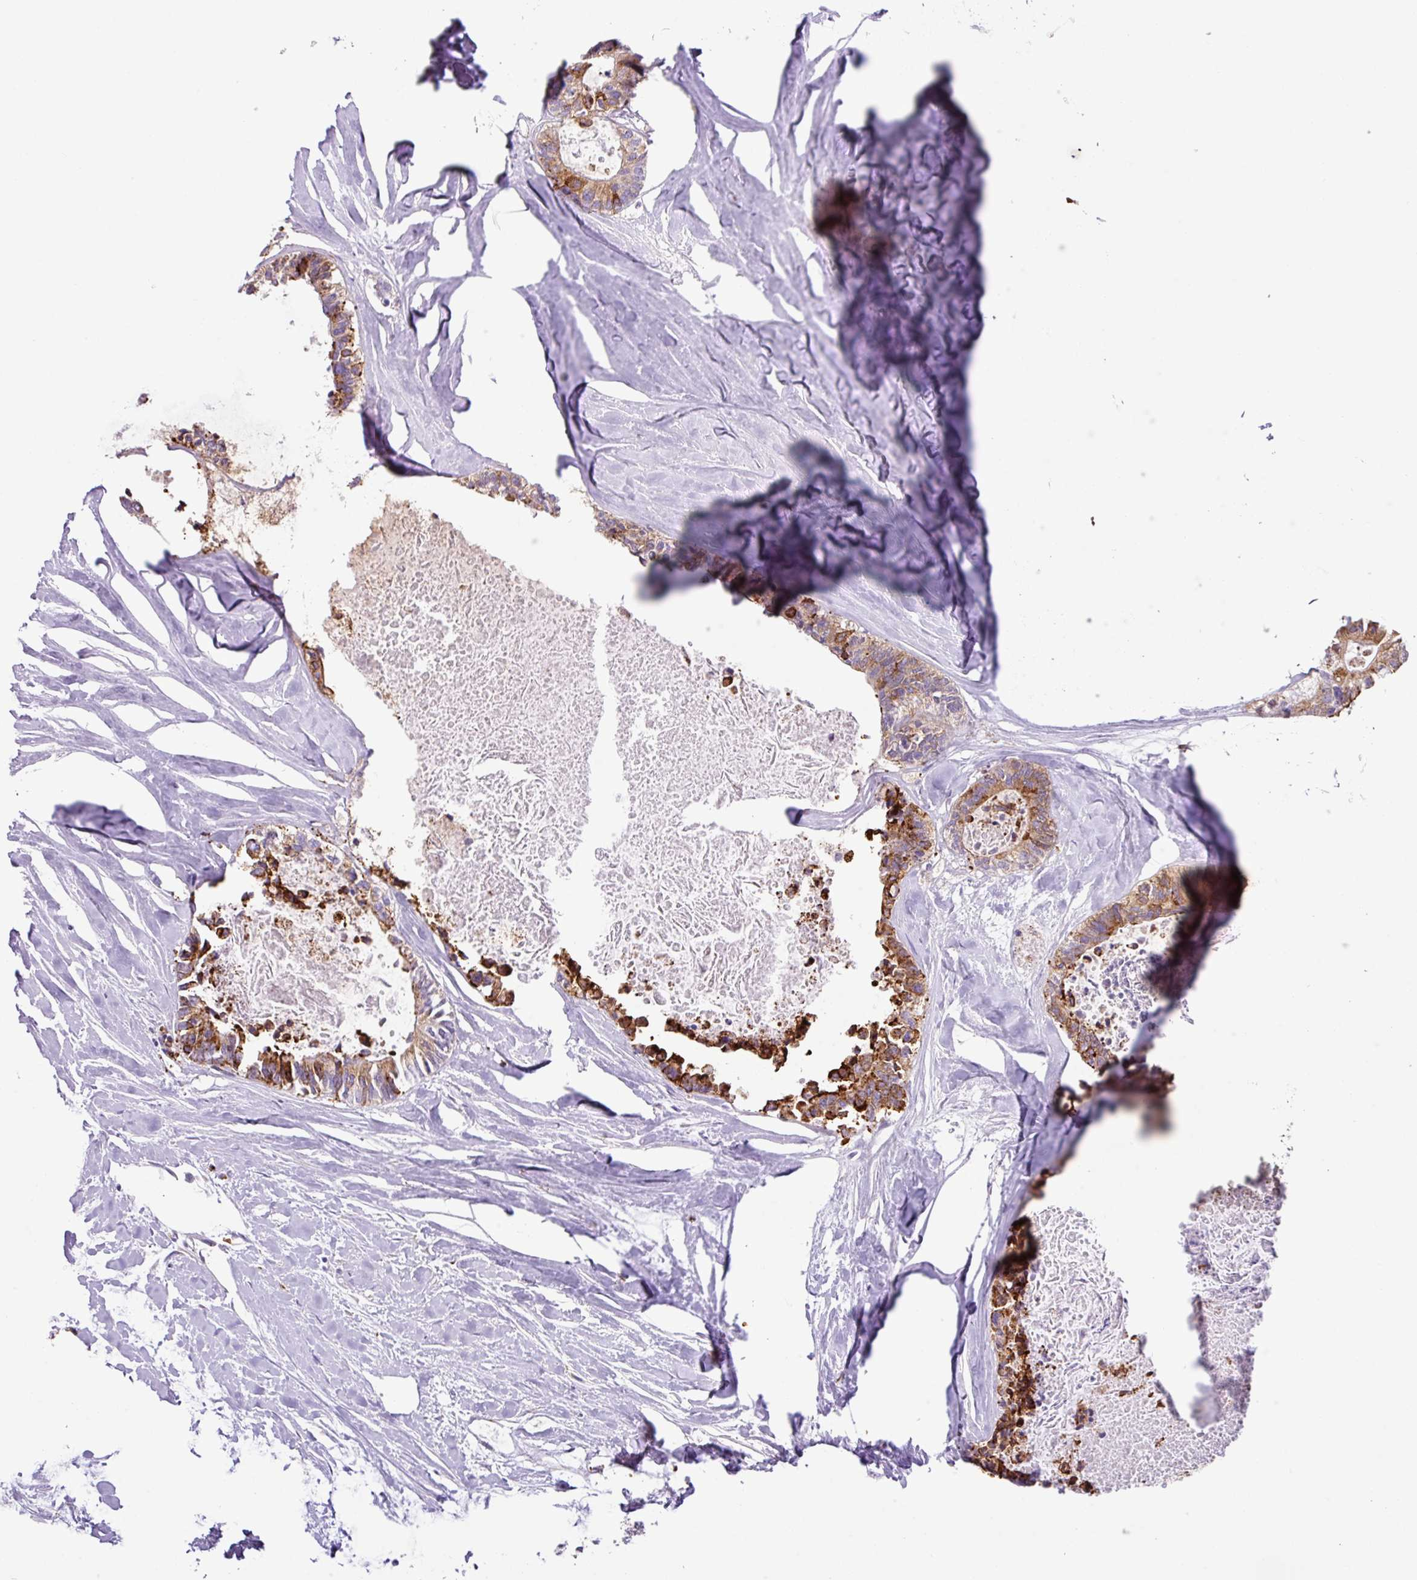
{"staining": {"intensity": "strong", "quantity": ">75%", "location": "cytoplasmic/membranous"}, "tissue": "colorectal cancer", "cell_type": "Tumor cells", "image_type": "cancer", "snomed": [{"axis": "morphology", "description": "Adenocarcinoma, NOS"}, {"axis": "topography", "description": "Colon"}, {"axis": "topography", "description": "Rectum"}], "caption": "Brown immunohistochemical staining in colorectal cancer (adenocarcinoma) shows strong cytoplasmic/membranous staining in about >75% of tumor cells.", "gene": "RGS21", "patient": {"sex": "male", "age": 57}}